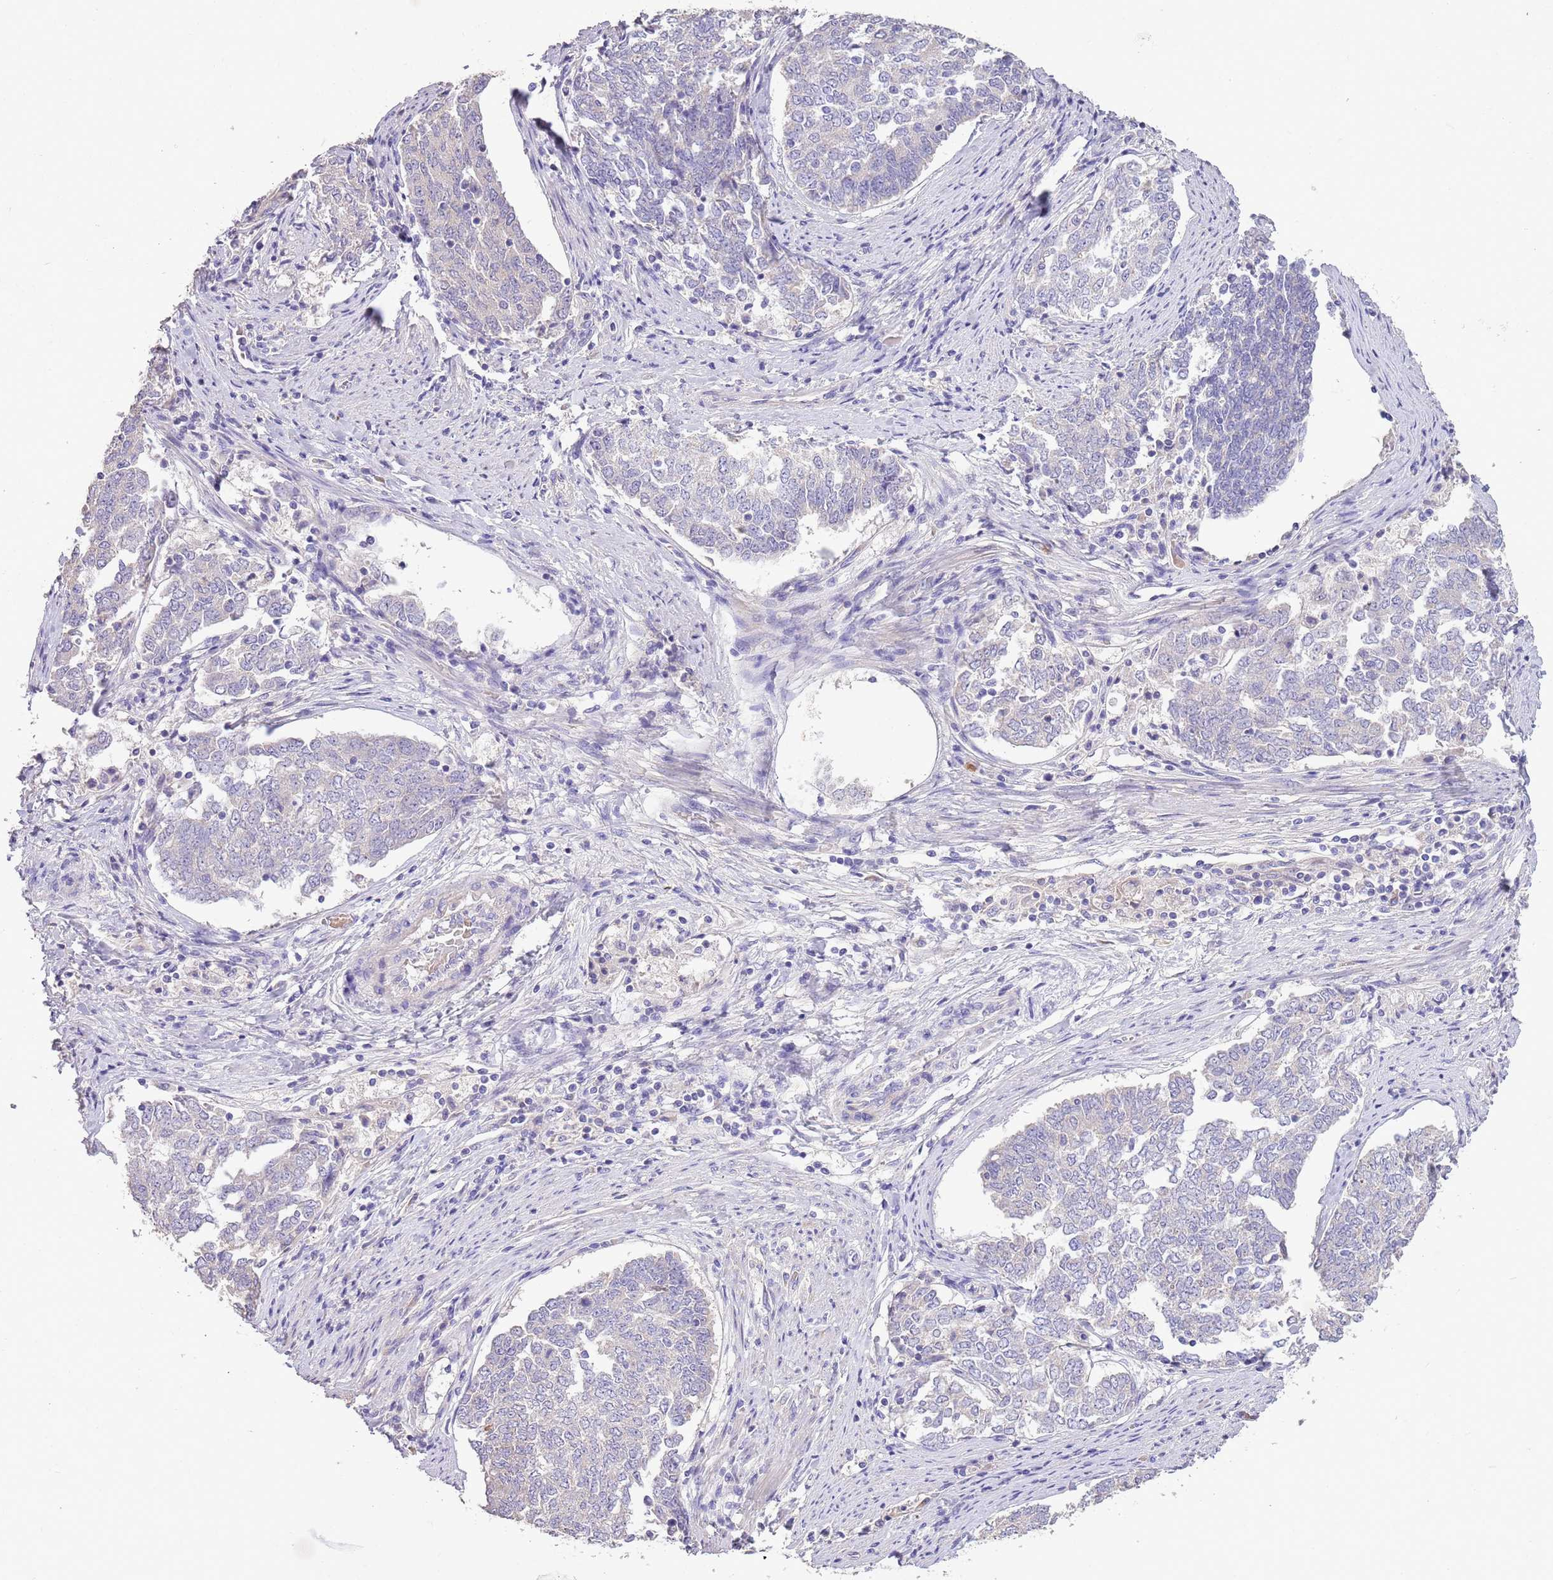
{"staining": {"intensity": "negative", "quantity": "none", "location": "none"}, "tissue": "endometrial cancer", "cell_type": "Tumor cells", "image_type": "cancer", "snomed": [{"axis": "morphology", "description": "Adenocarcinoma, NOS"}, {"axis": "topography", "description": "Endometrium"}], "caption": "Histopathology image shows no protein positivity in tumor cells of endometrial cancer tissue.", "gene": "ZNF658", "patient": {"sex": "female", "age": 80}}